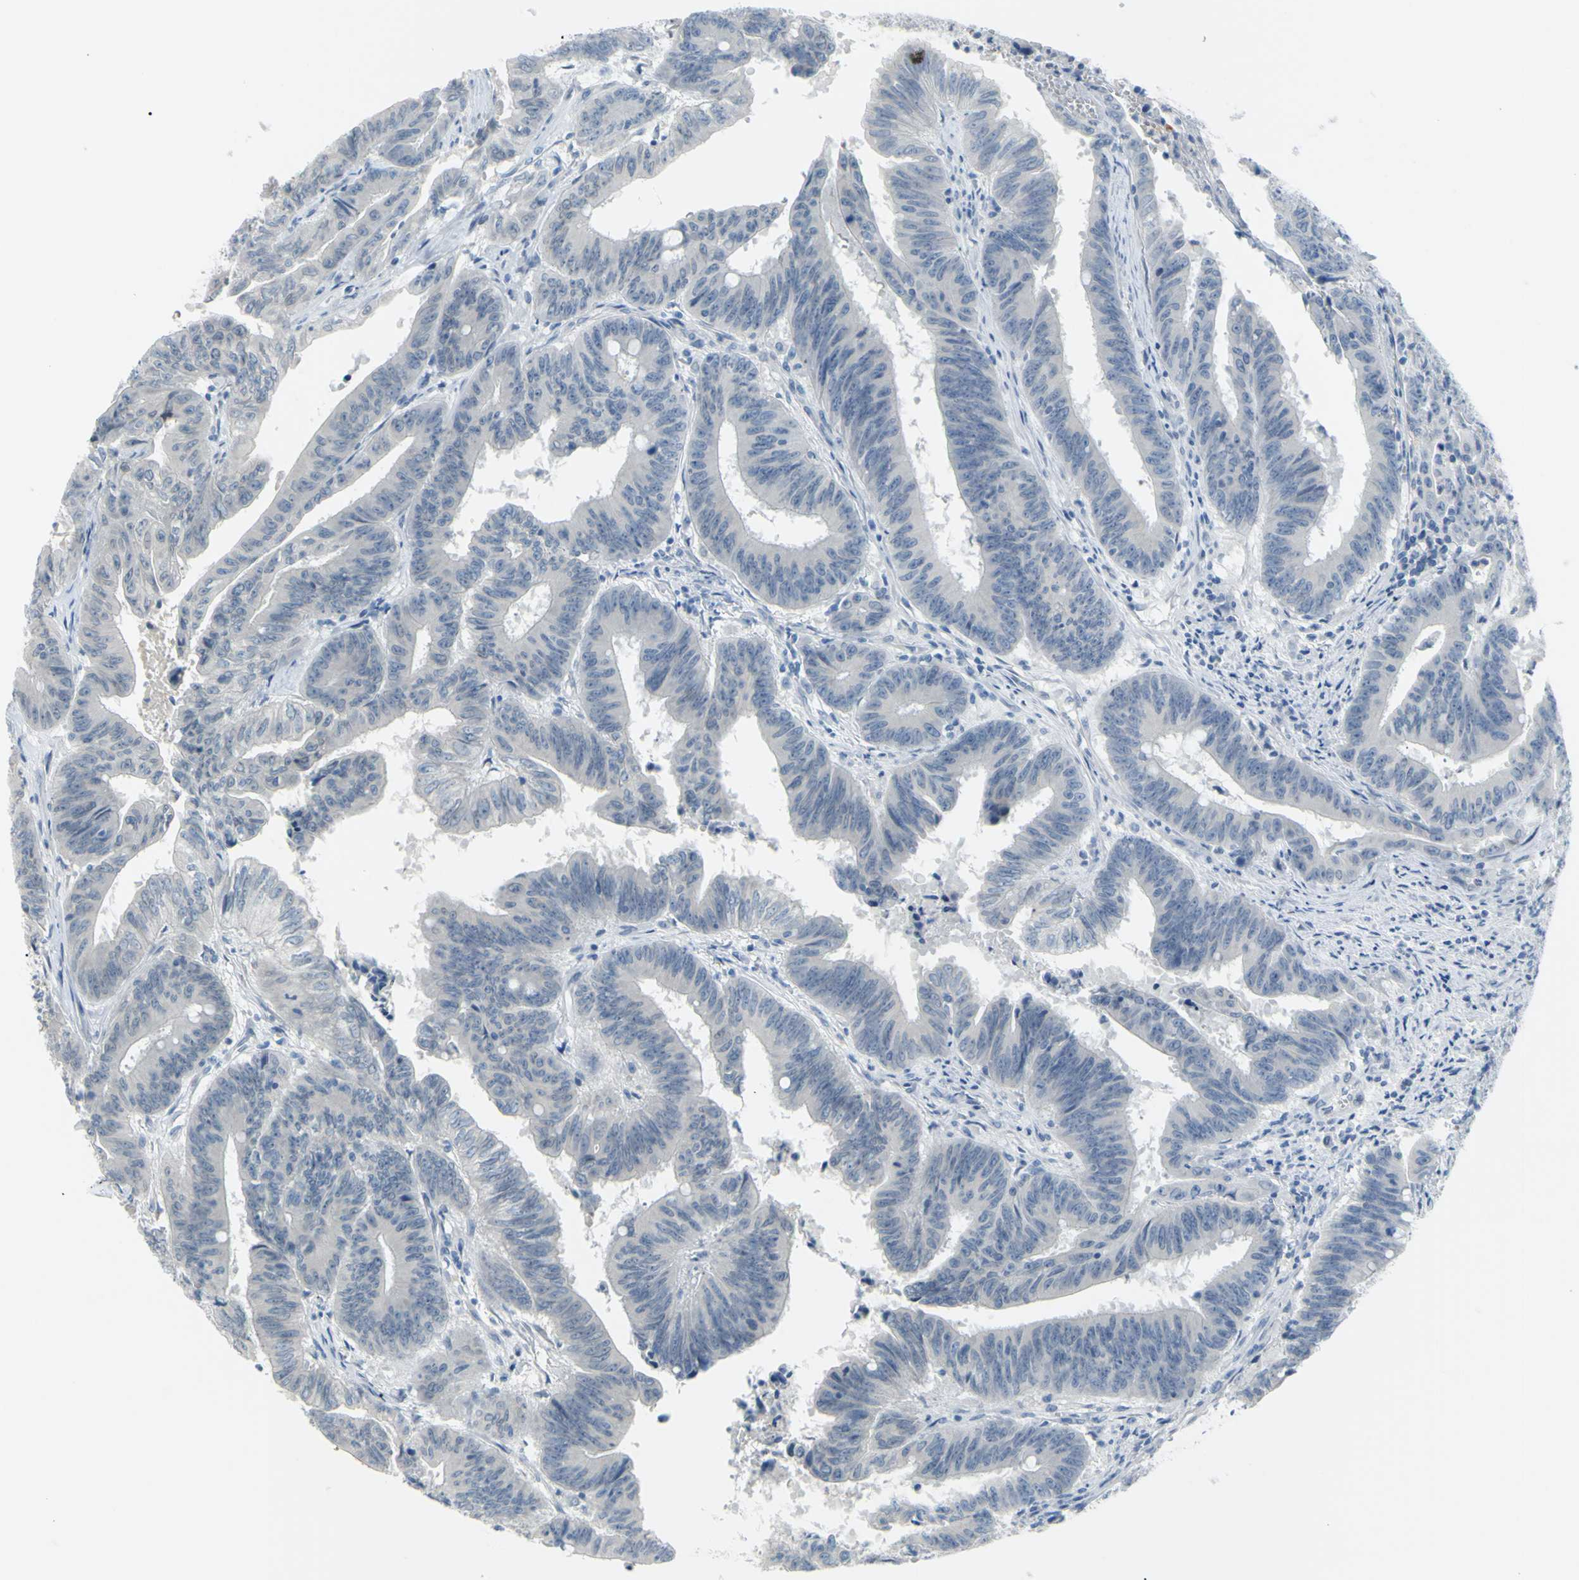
{"staining": {"intensity": "negative", "quantity": "none", "location": "none"}, "tissue": "colorectal cancer", "cell_type": "Tumor cells", "image_type": "cancer", "snomed": [{"axis": "morphology", "description": "Adenocarcinoma, NOS"}, {"axis": "topography", "description": "Colon"}], "caption": "The histopathology image shows no significant positivity in tumor cells of adenocarcinoma (colorectal). (DAB immunohistochemistry (IHC) visualized using brightfield microscopy, high magnification).", "gene": "DCT", "patient": {"sex": "male", "age": 45}}